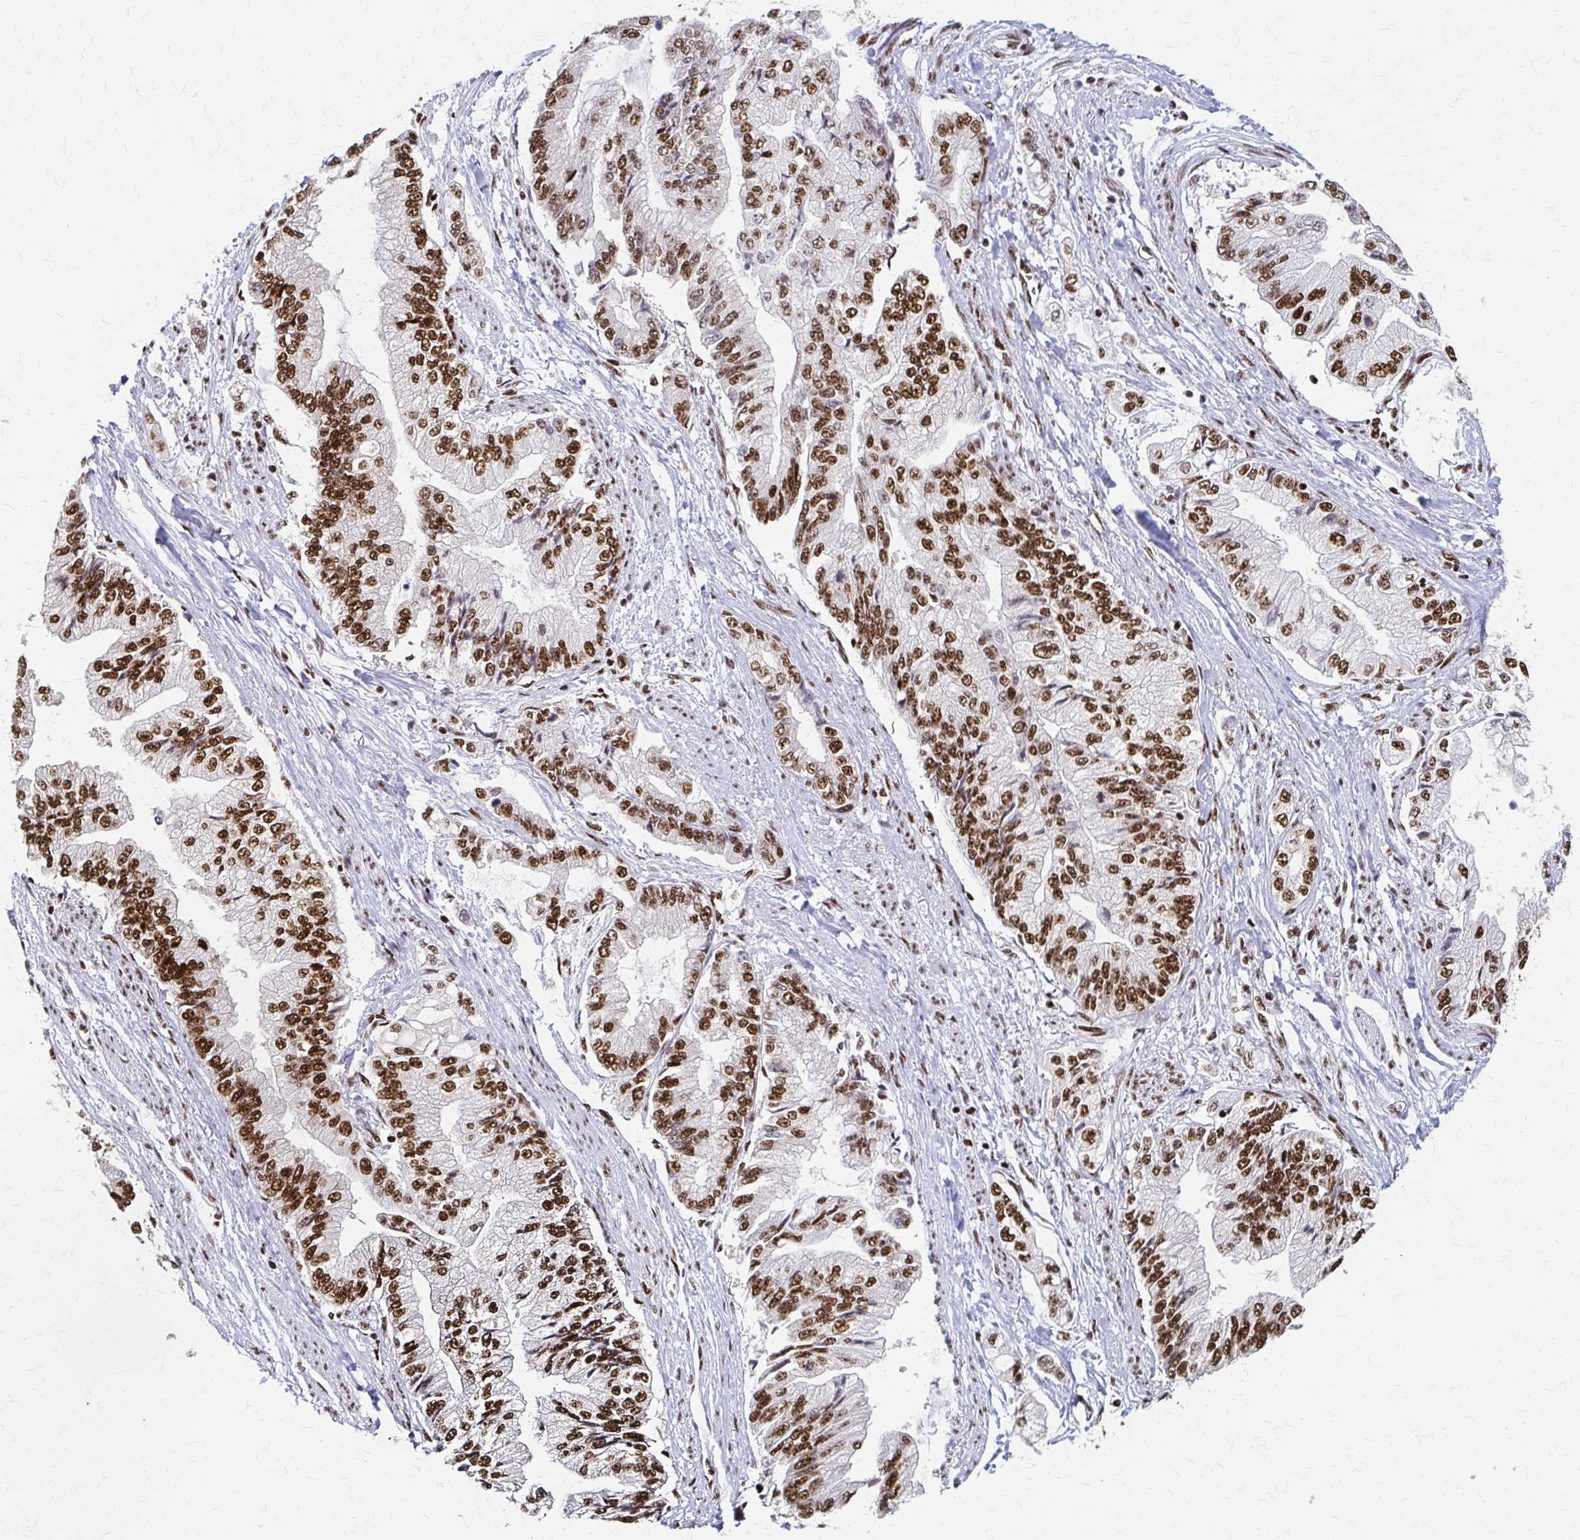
{"staining": {"intensity": "moderate", "quantity": ">75%", "location": "nuclear"}, "tissue": "stomach cancer", "cell_type": "Tumor cells", "image_type": "cancer", "snomed": [{"axis": "morphology", "description": "Adenocarcinoma, NOS"}, {"axis": "topography", "description": "Stomach, upper"}], "caption": "A medium amount of moderate nuclear expression is identified in approximately >75% of tumor cells in stomach cancer (adenocarcinoma) tissue.", "gene": "CNKSR3", "patient": {"sex": "female", "age": 74}}